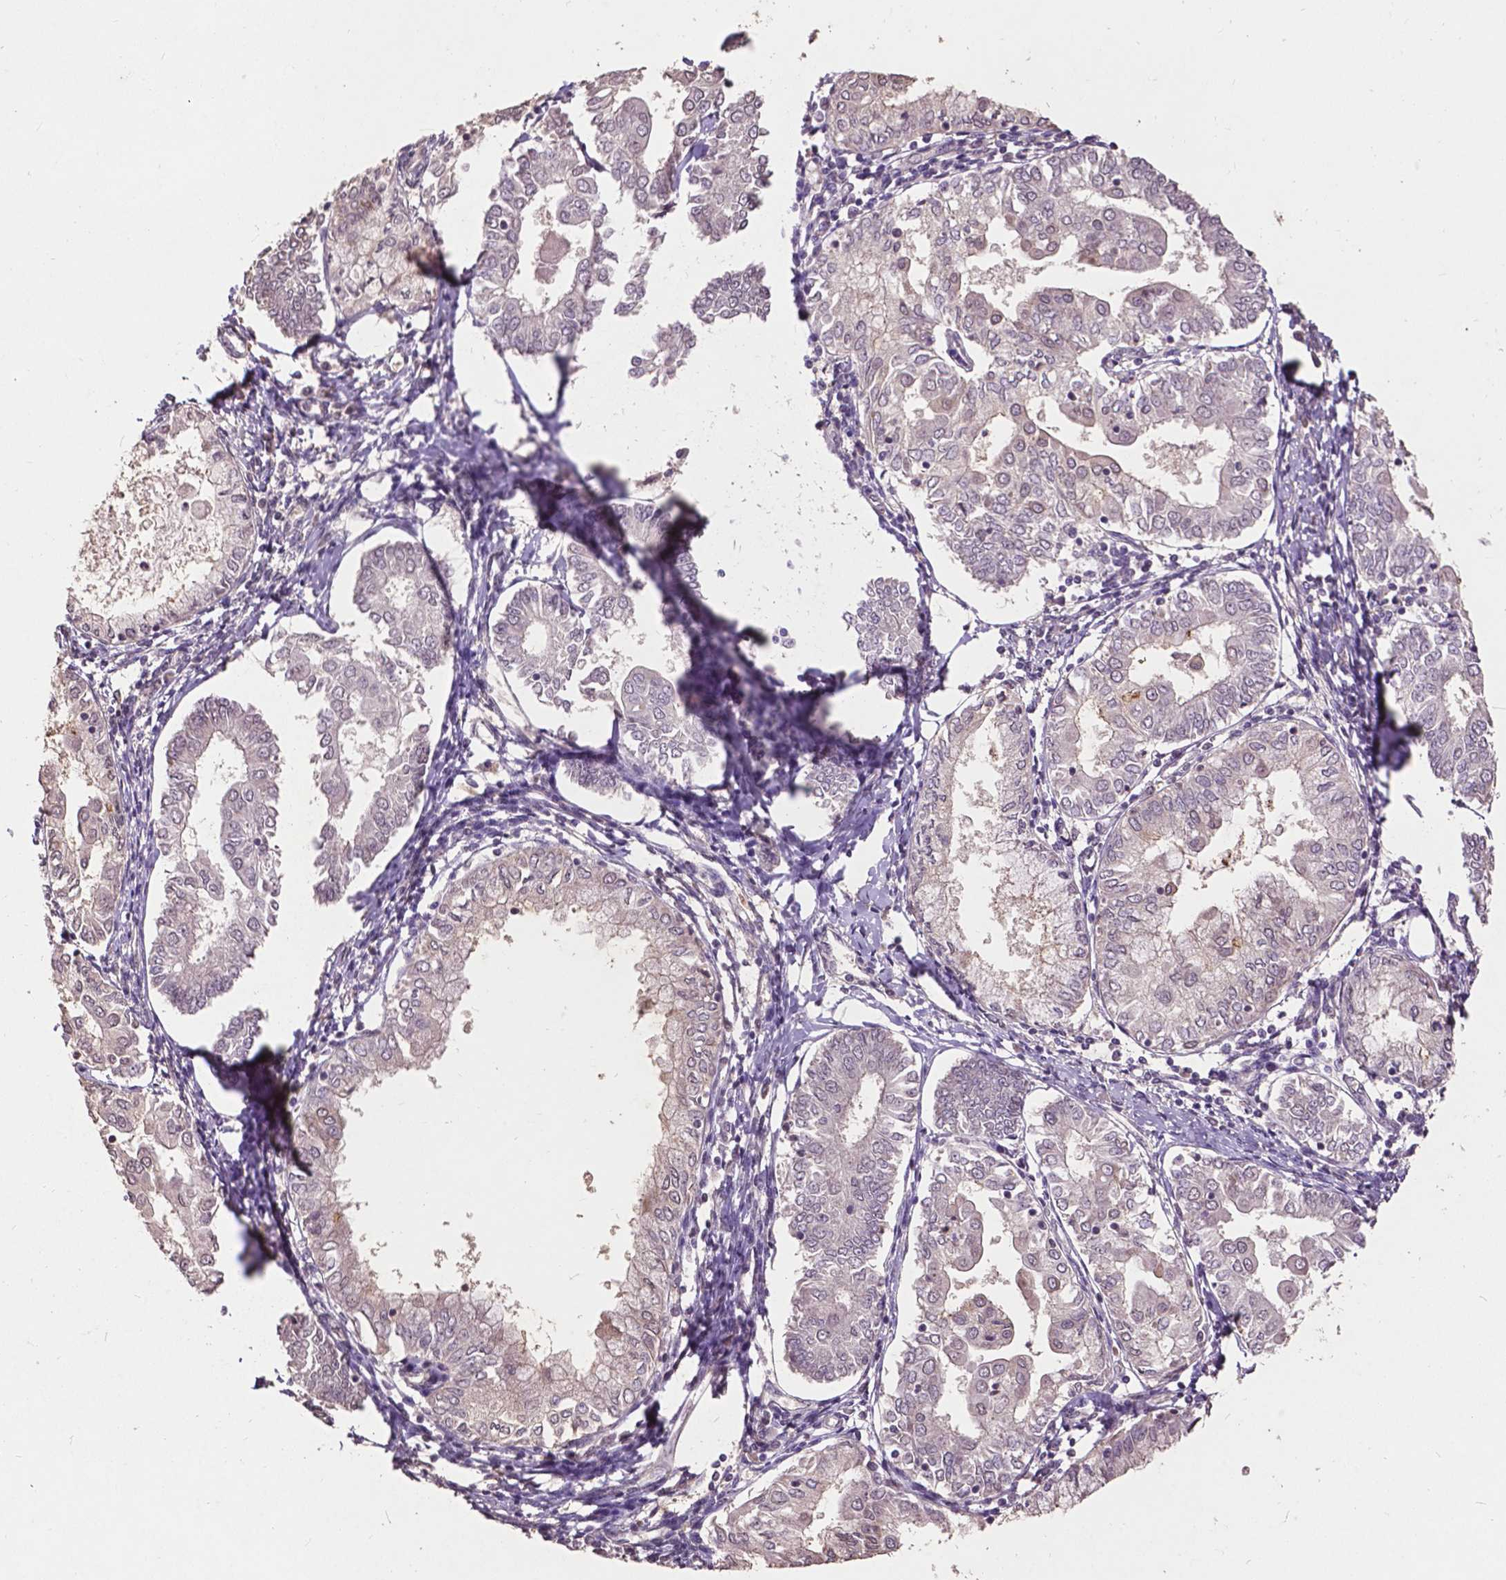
{"staining": {"intensity": "negative", "quantity": "none", "location": "none"}, "tissue": "endometrial cancer", "cell_type": "Tumor cells", "image_type": "cancer", "snomed": [{"axis": "morphology", "description": "Adenocarcinoma, NOS"}, {"axis": "topography", "description": "Endometrium"}], "caption": "Tumor cells are negative for protein expression in human endometrial cancer.", "gene": "GLRA2", "patient": {"sex": "female", "age": 68}}